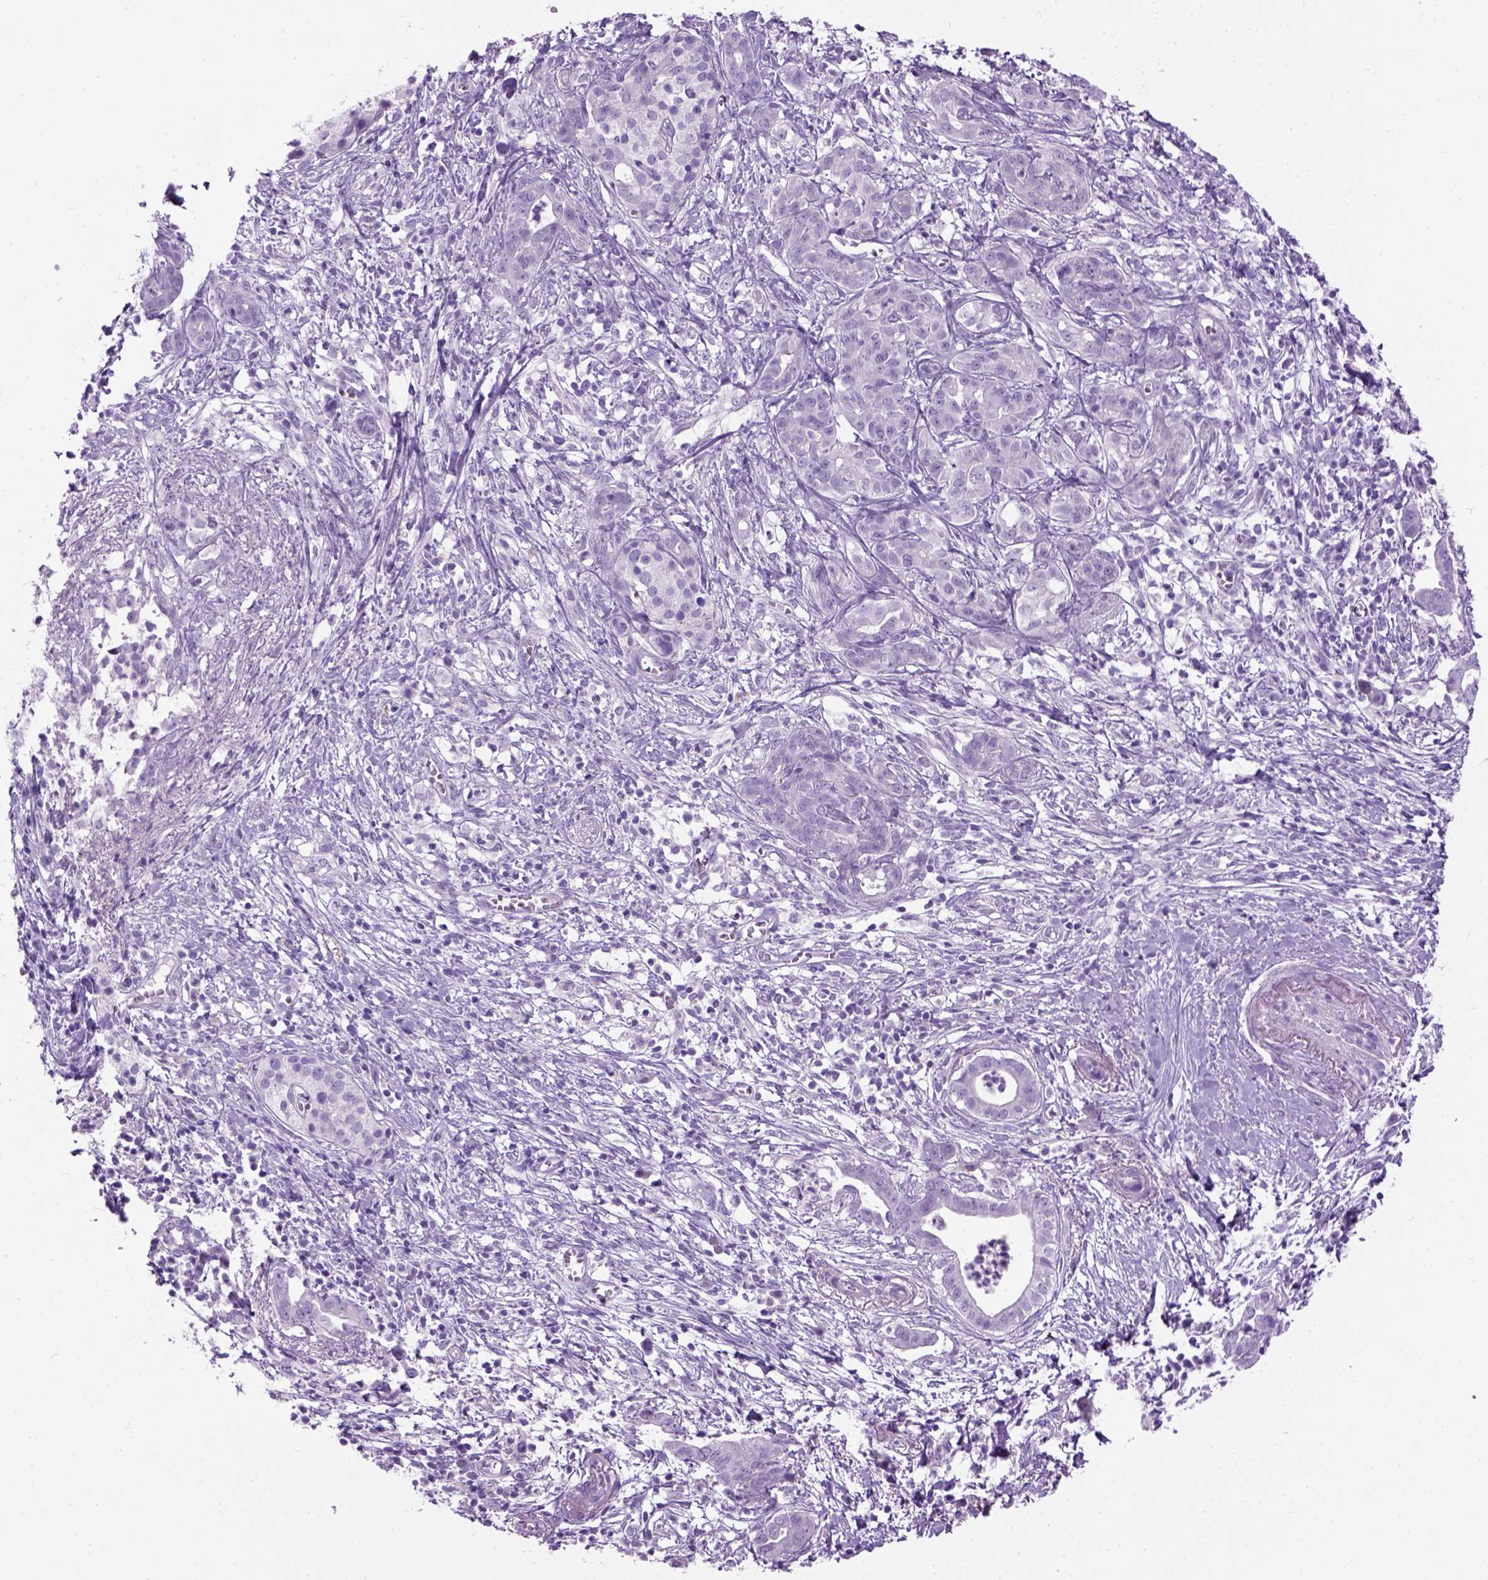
{"staining": {"intensity": "negative", "quantity": "none", "location": "none"}, "tissue": "pancreatic cancer", "cell_type": "Tumor cells", "image_type": "cancer", "snomed": [{"axis": "morphology", "description": "Adenocarcinoma, NOS"}, {"axis": "topography", "description": "Pancreas"}], "caption": "Immunohistochemistry of human pancreatic adenocarcinoma exhibits no expression in tumor cells.", "gene": "GABRB2", "patient": {"sex": "male", "age": 61}}